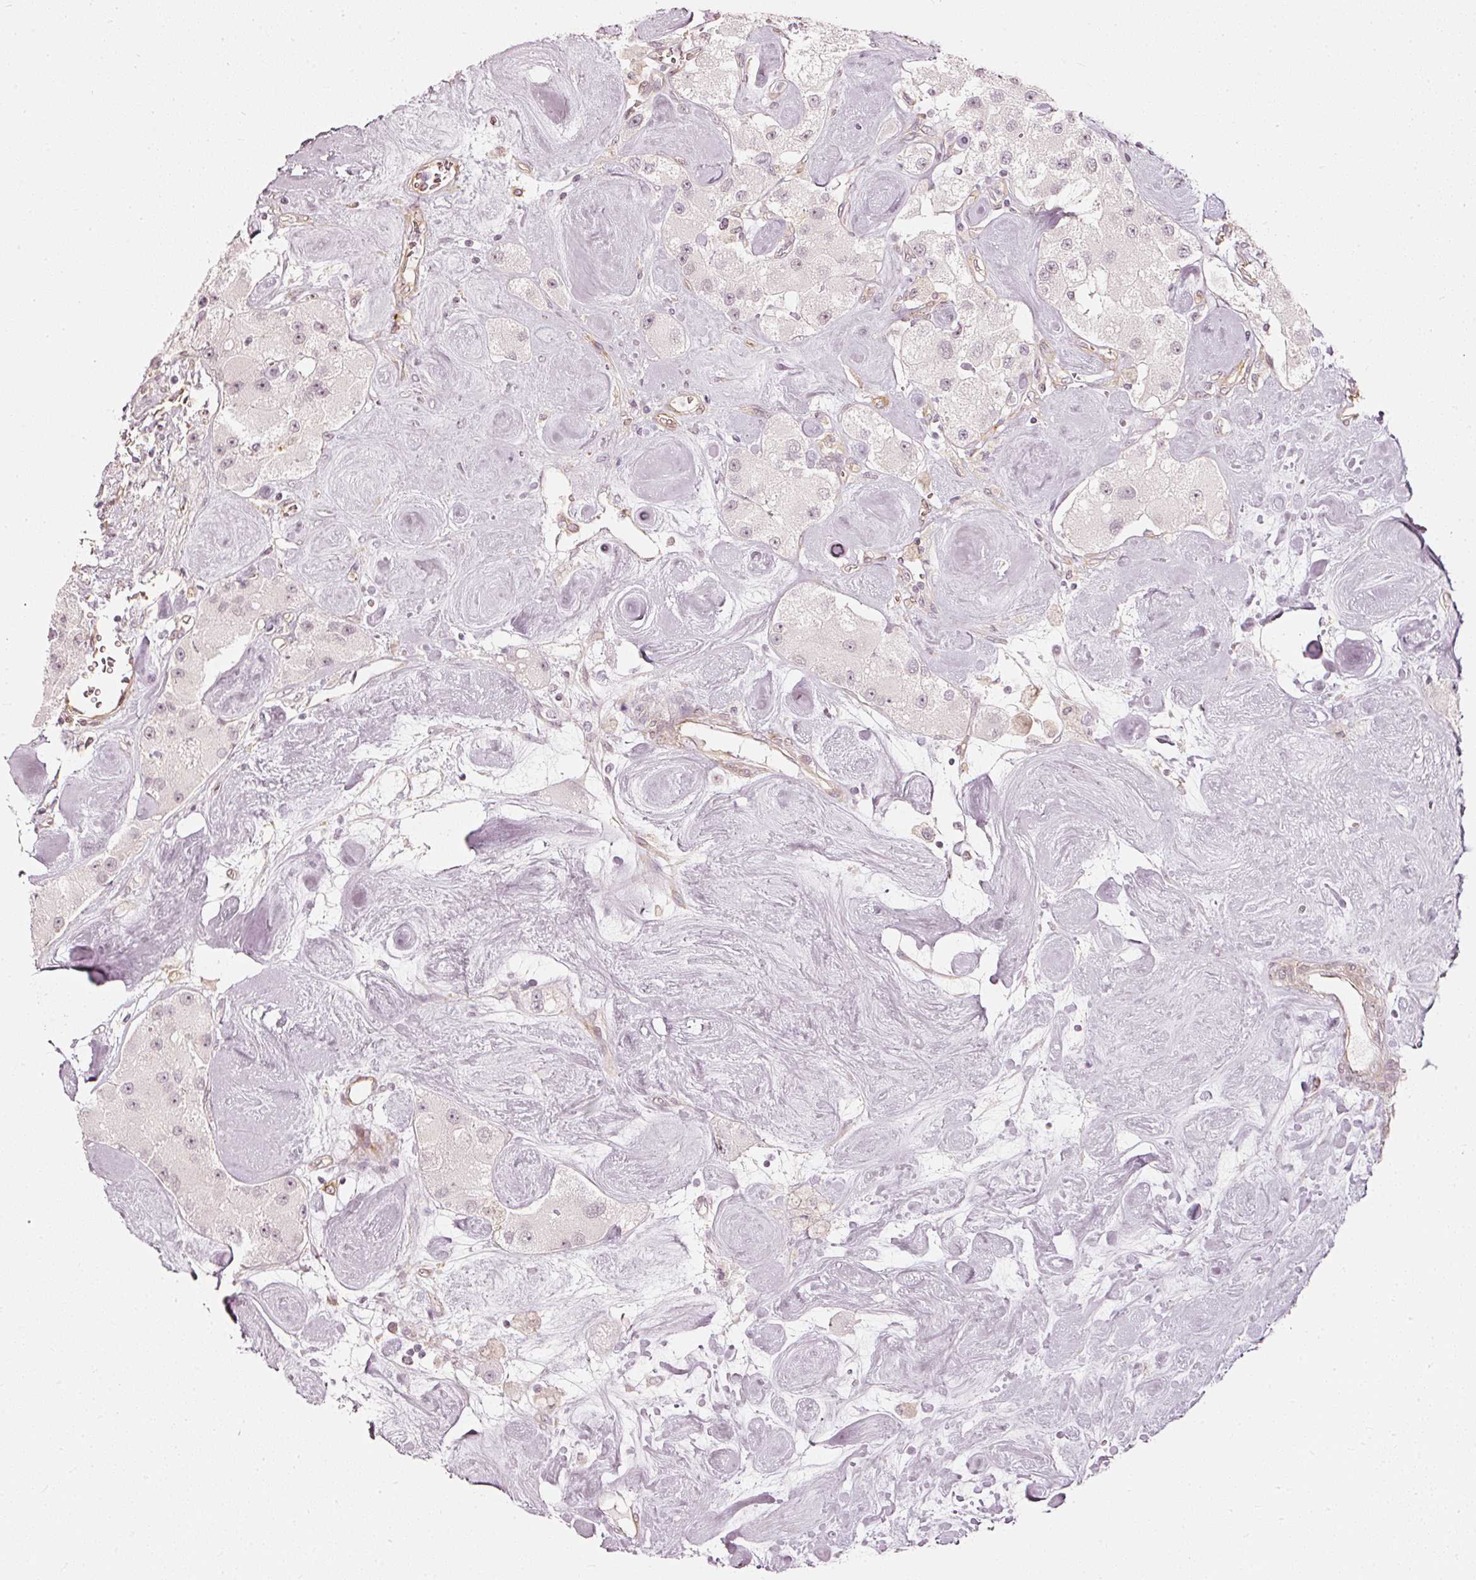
{"staining": {"intensity": "weak", "quantity": "<25%", "location": "nuclear"}, "tissue": "carcinoid", "cell_type": "Tumor cells", "image_type": "cancer", "snomed": [{"axis": "morphology", "description": "Carcinoid, malignant, NOS"}, {"axis": "topography", "description": "Pancreas"}], "caption": "Human carcinoid stained for a protein using IHC displays no expression in tumor cells.", "gene": "DRD2", "patient": {"sex": "male", "age": 41}}